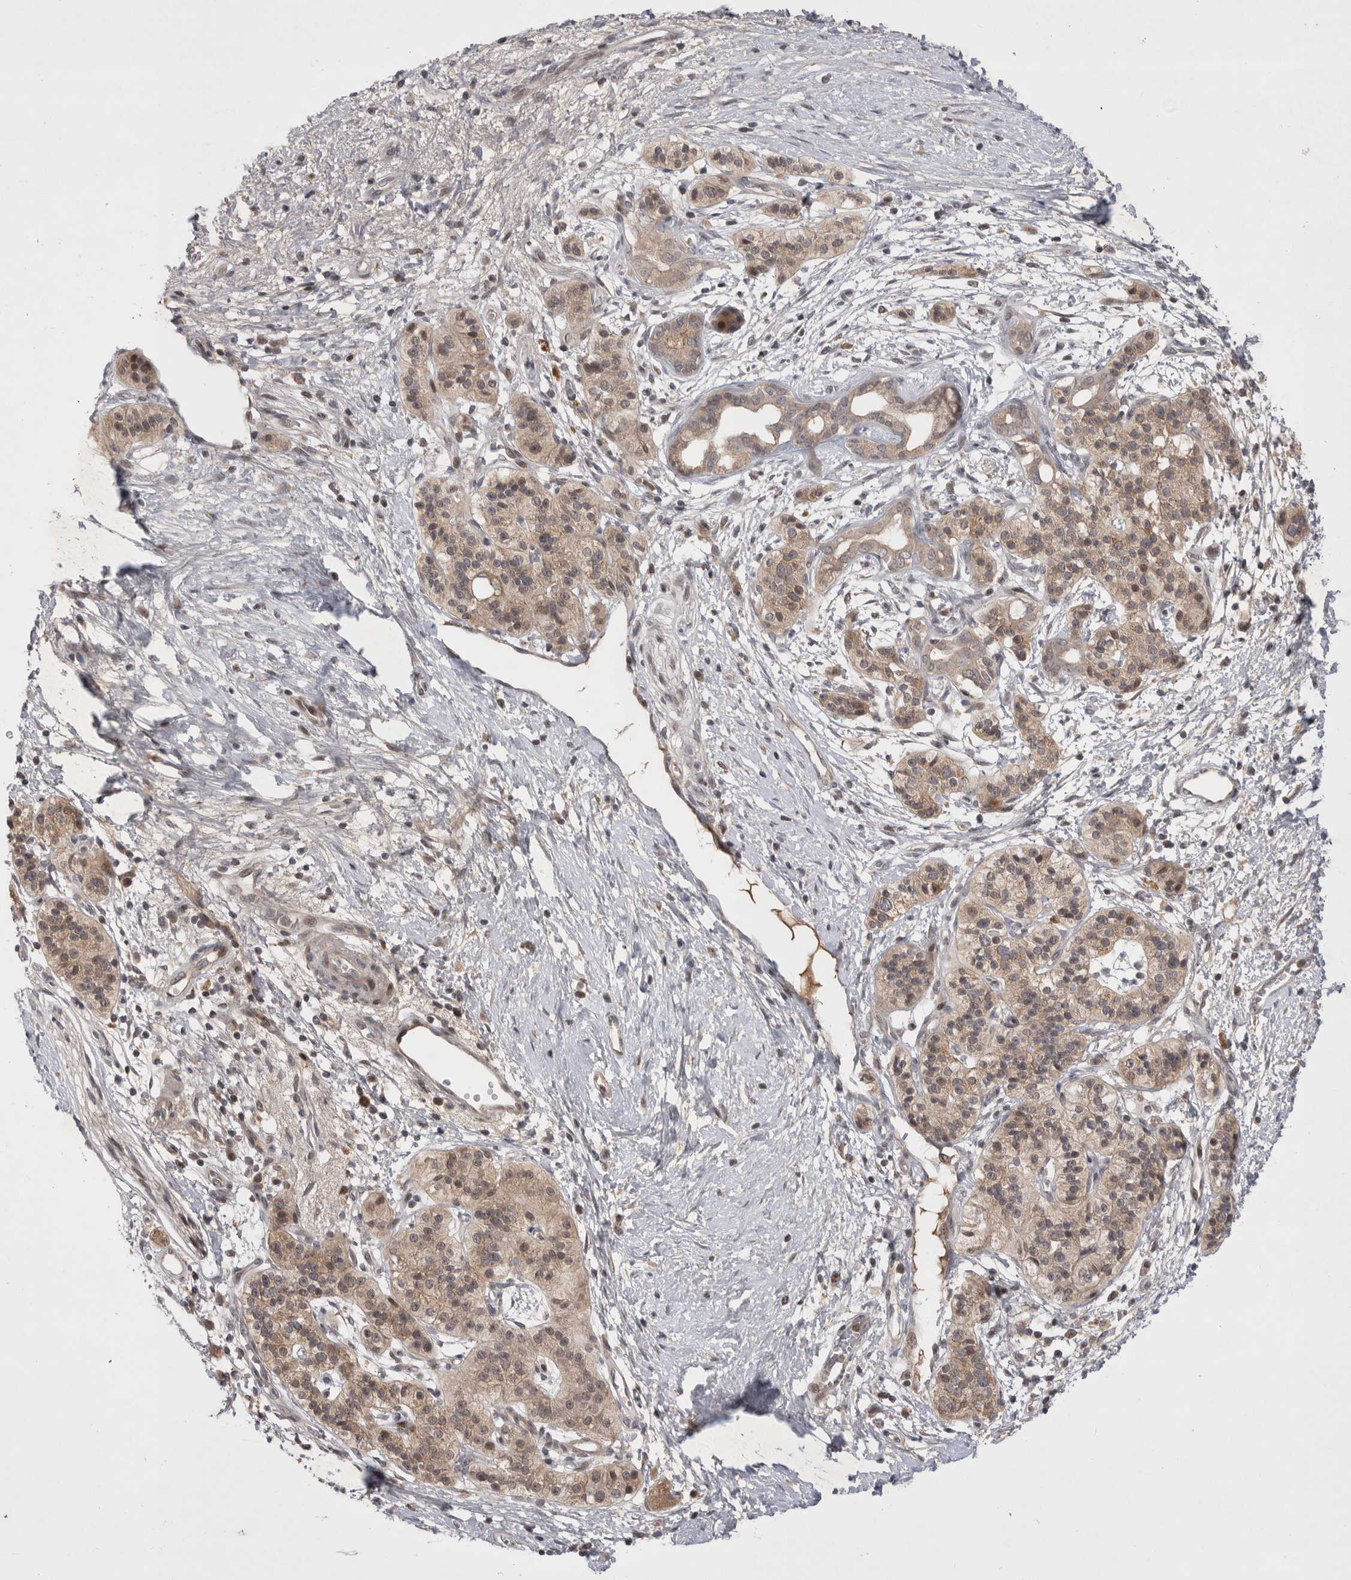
{"staining": {"intensity": "weak", "quantity": ">75%", "location": "cytoplasmic/membranous"}, "tissue": "pancreatic cancer", "cell_type": "Tumor cells", "image_type": "cancer", "snomed": [{"axis": "morphology", "description": "Adenocarcinoma, NOS"}, {"axis": "topography", "description": "Pancreas"}], "caption": "A low amount of weak cytoplasmic/membranous staining is appreciated in about >75% of tumor cells in pancreatic adenocarcinoma tissue. (DAB (3,3'-diaminobenzidine) IHC with brightfield microscopy, high magnification).", "gene": "PLEKHM1", "patient": {"sex": "male", "age": 50}}